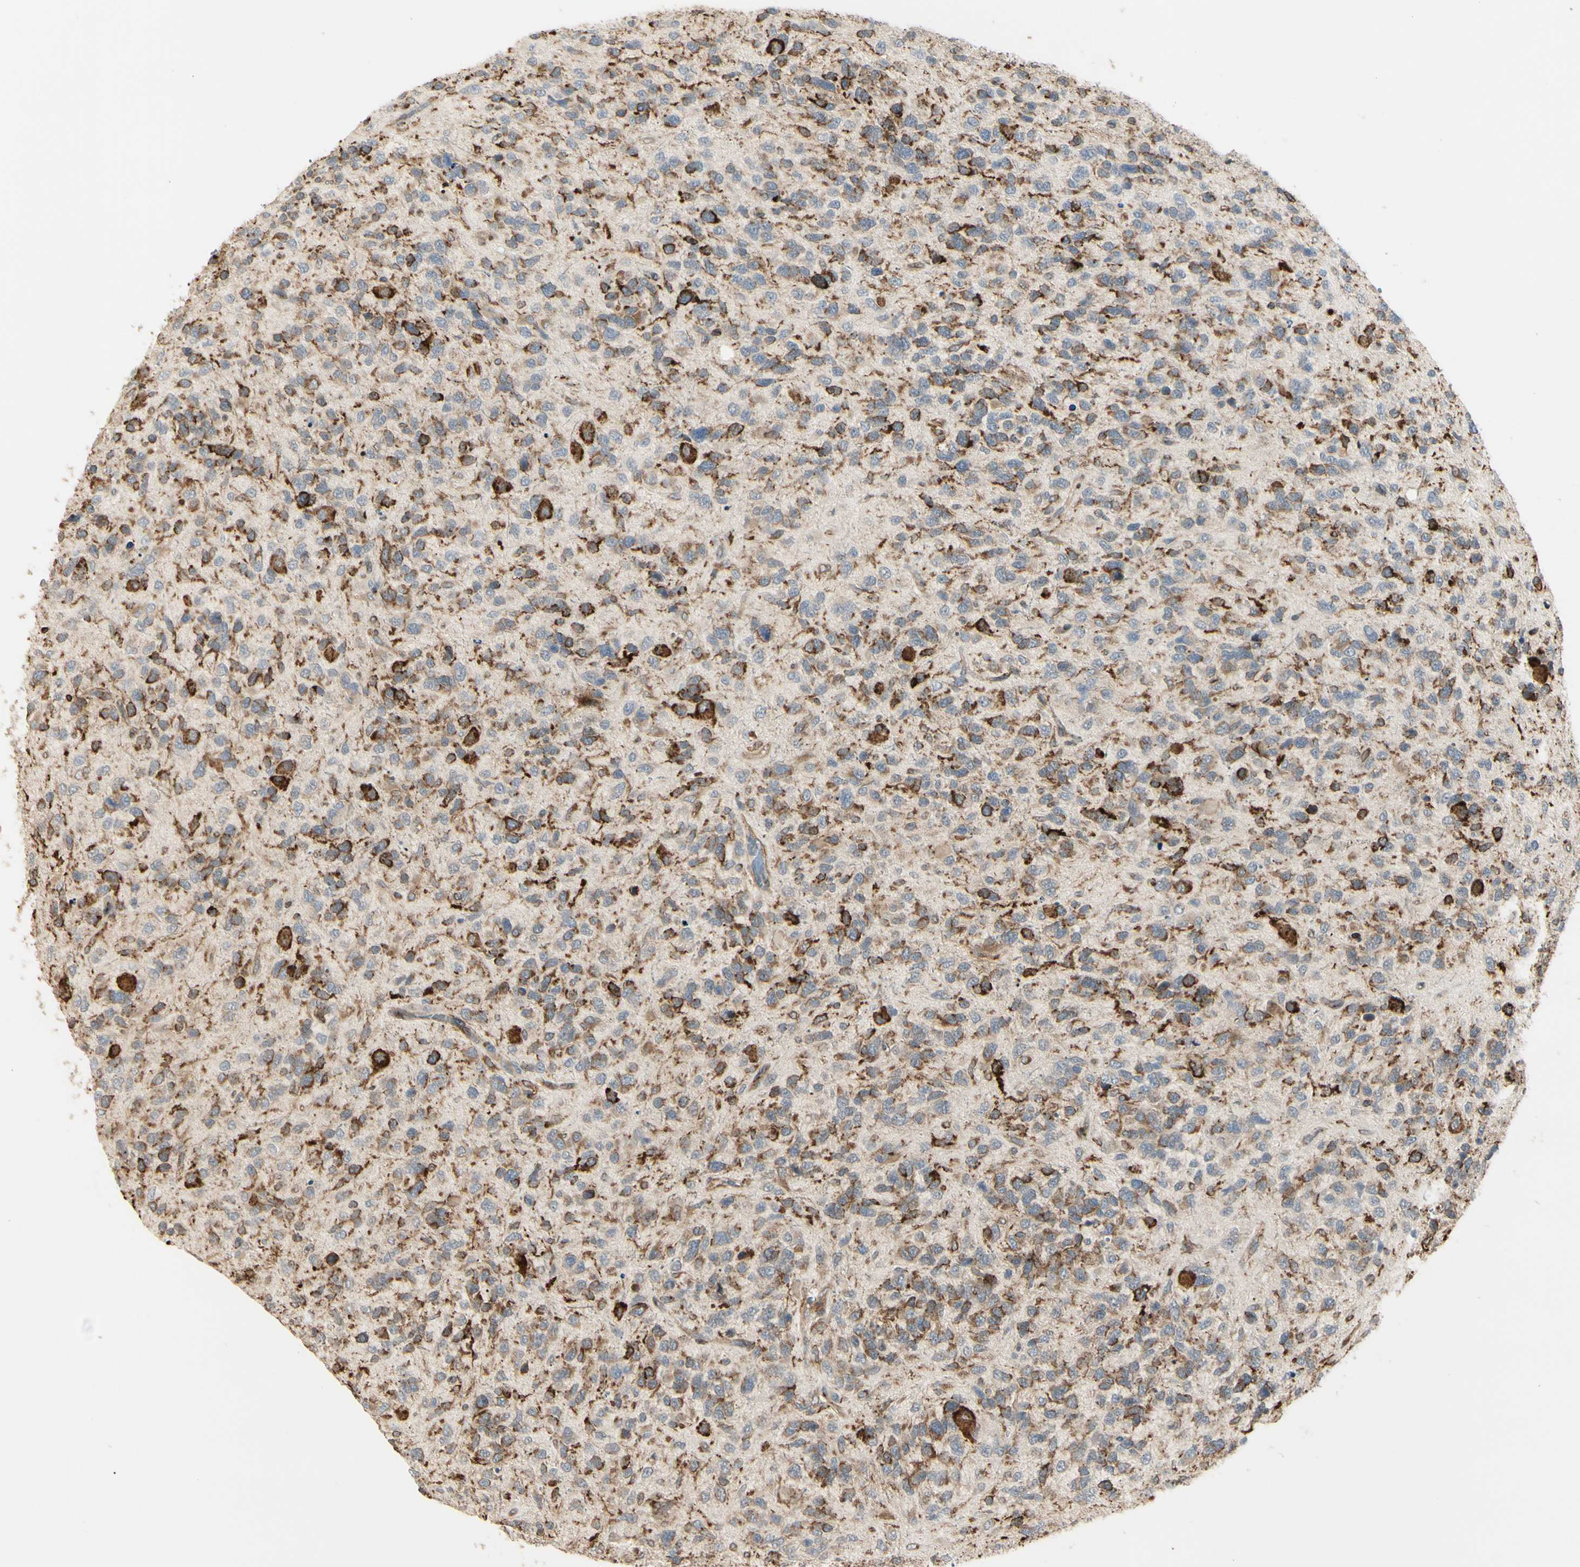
{"staining": {"intensity": "moderate", "quantity": "25%-75%", "location": "cytoplasmic/membranous"}, "tissue": "glioma", "cell_type": "Tumor cells", "image_type": "cancer", "snomed": [{"axis": "morphology", "description": "Glioma, malignant, High grade"}, {"axis": "topography", "description": "Brain"}], "caption": "Human glioma stained with a protein marker shows moderate staining in tumor cells.", "gene": "HSP90B1", "patient": {"sex": "female", "age": 58}}